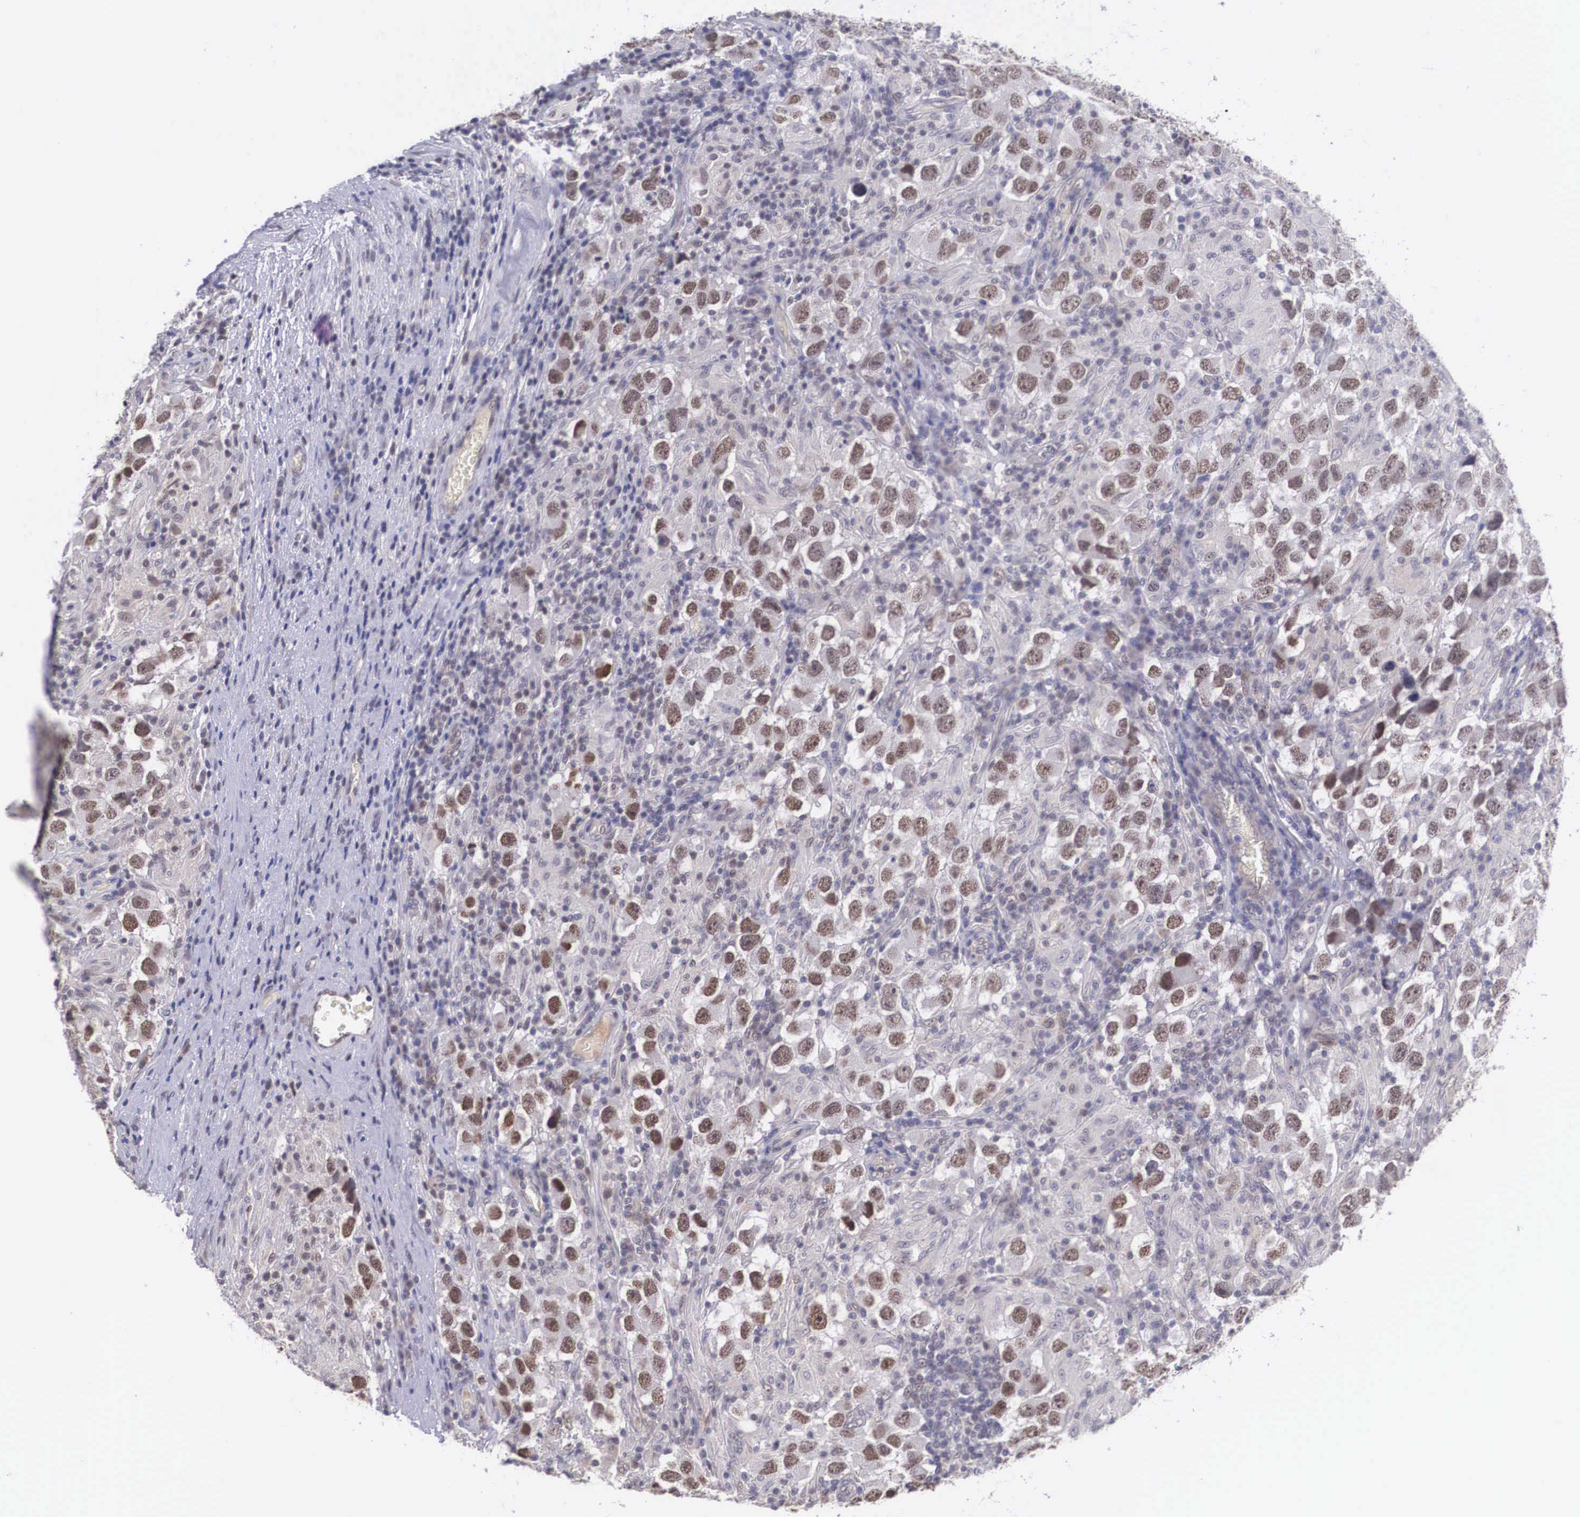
{"staining": {"intensity": "moderate", "quantity": ">75%", "location": "nuclear"}, "tissue": "testis cancer", "cell_type": "Tumor cells", "image_type": "cancer", "snomed": [{"axis": "morphology", "description": "Carcinoma, Embryonal, NOS"}, {"axis": "topography", "description": "Testis"}], "caption": "A photomicrograph of human testis embryonal carcinoma stained for a protein reveals moderate nuclear brown staining in tumor cells.", "gene": "NINL", "patient": {"sex": "male", "age": 21}}